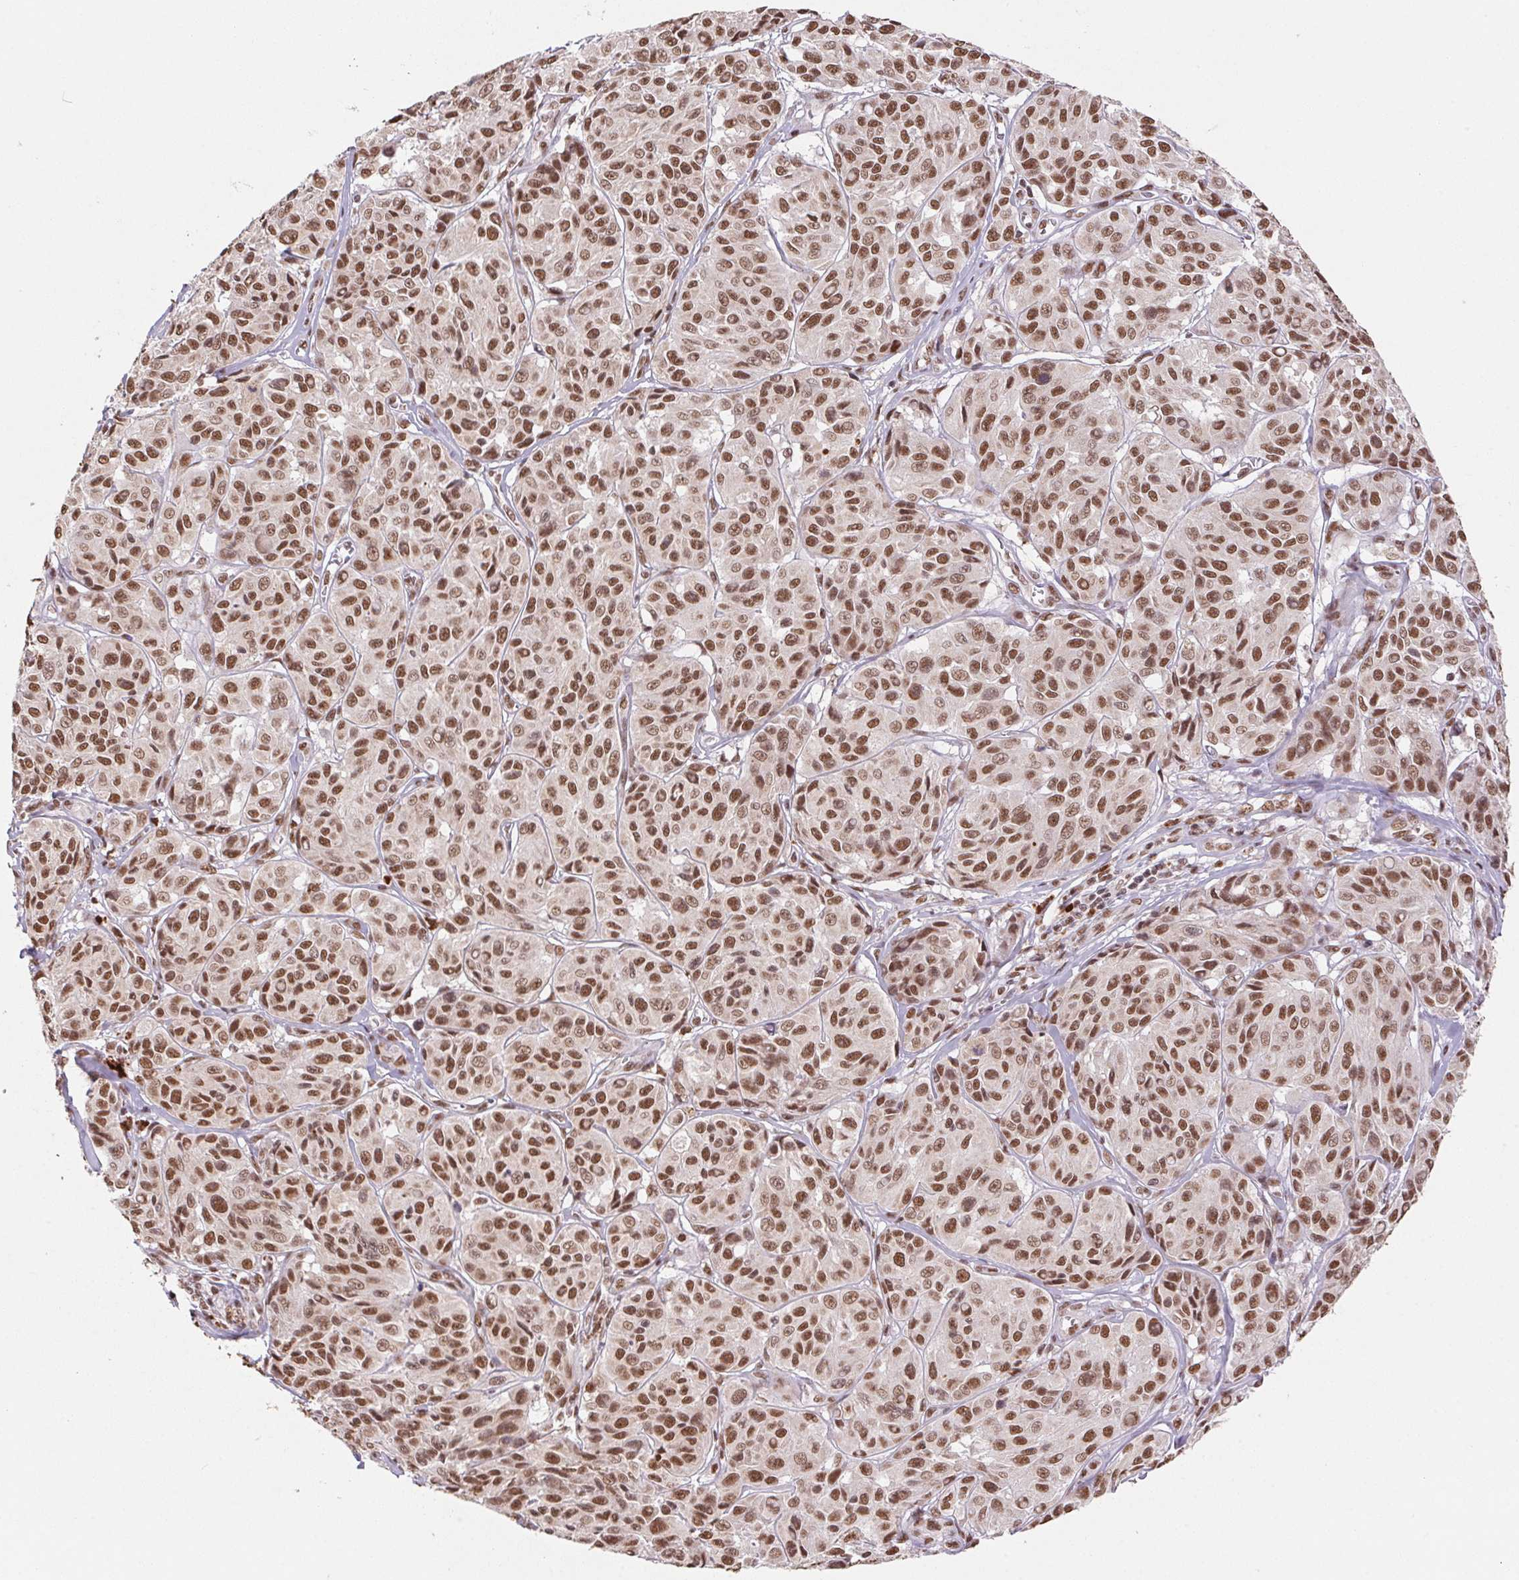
{"staining": {"intensity": "moderate", "quantity": ">75%", "location": "nuclear"}, "tissue": "melanoma", "cell_type": "Tumor cells", "image_type": "cancer", "snomed": [{"axis": "morphology", "description": "Malignant melanoma, NOS"}, {"axis": "topography", "description": "Skin"}], "caption": "Moderate nuclear staining for a protein is appreciated in approximately >75% of tumor cells of malignant melanoma using IHC.", "gene": "SNRPG", "patient": {"sex": "male", "age": 91}}